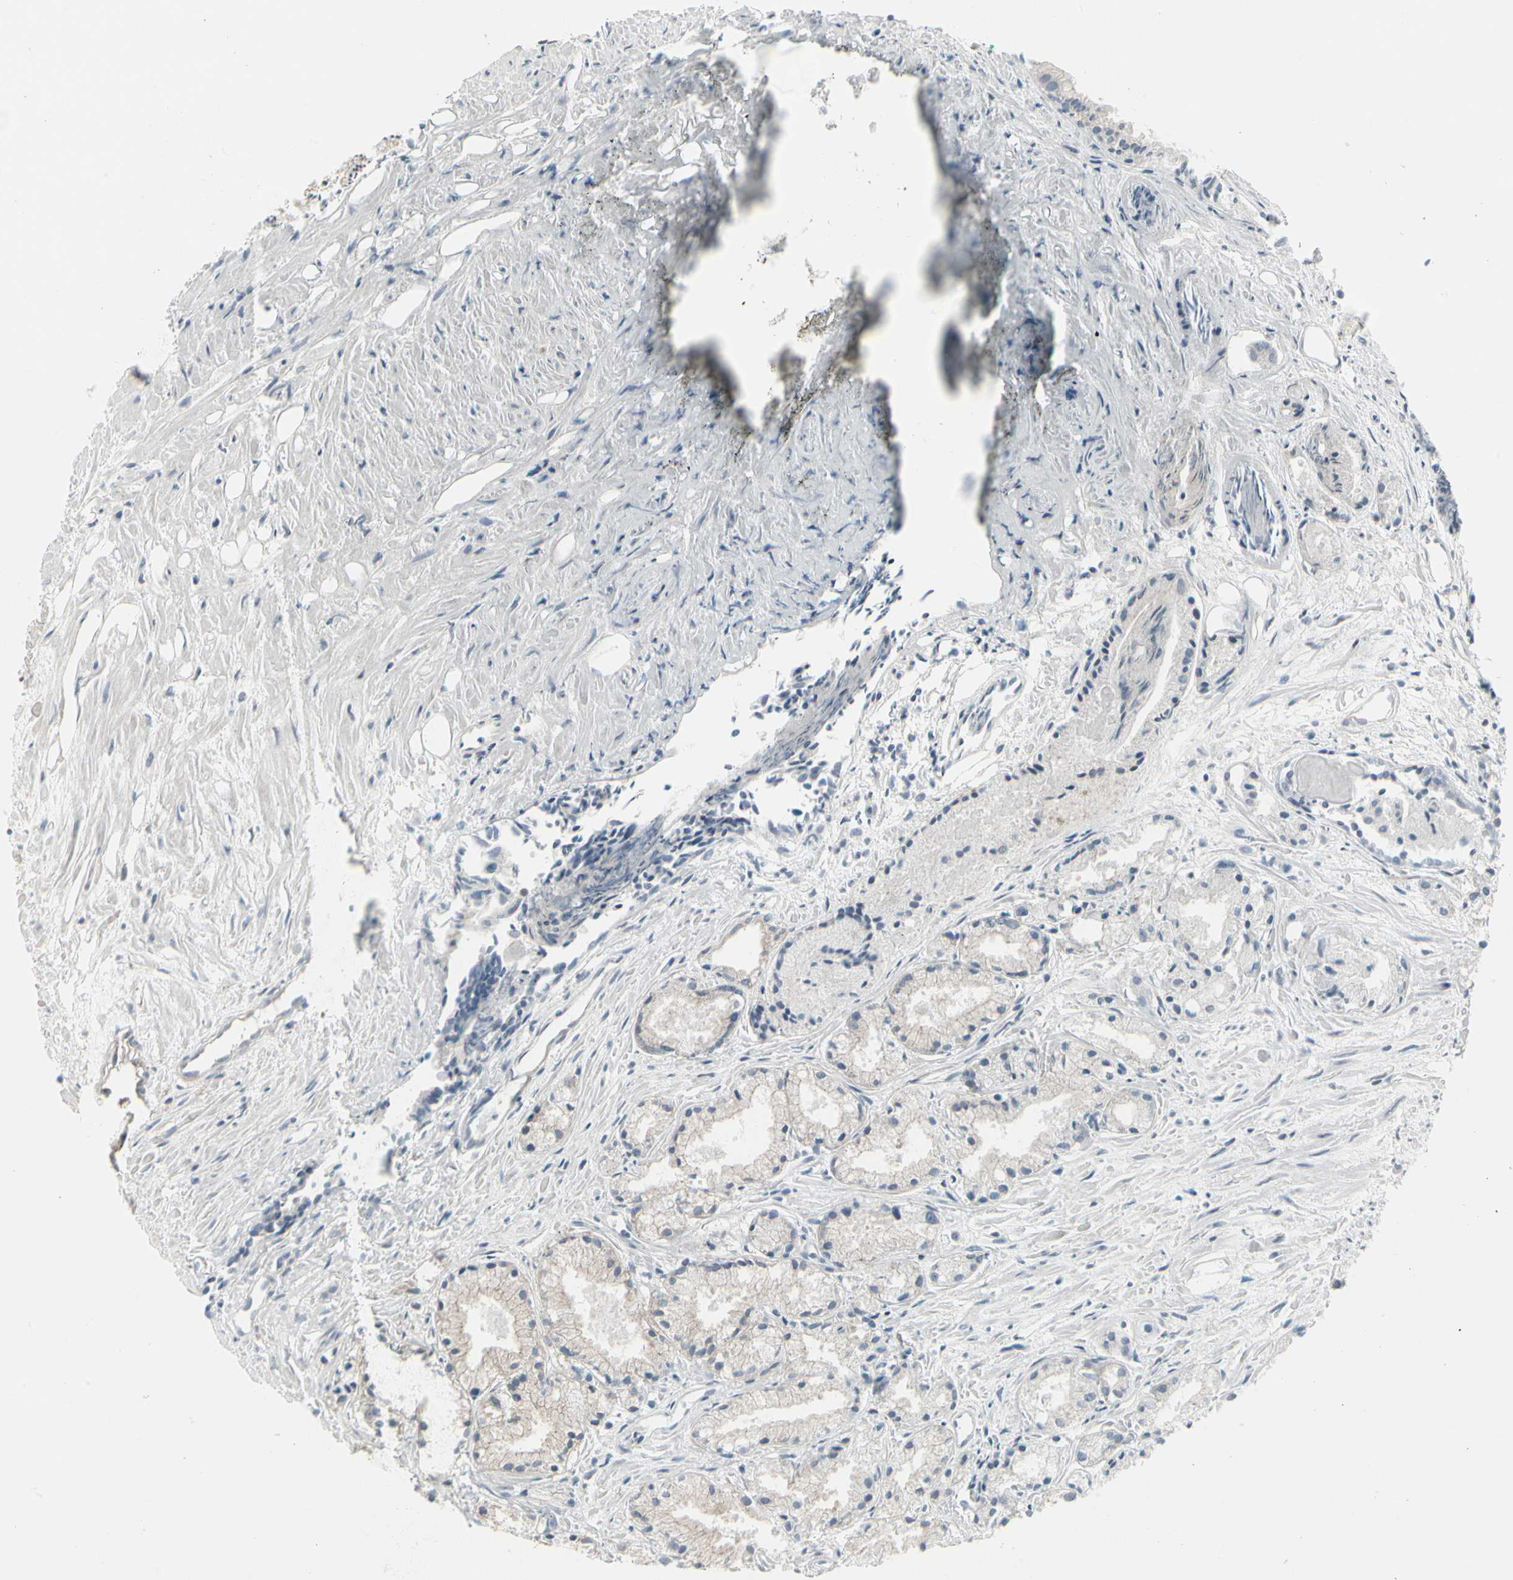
{"staining": {"intensity": "negative", "quantity": "none", "location": "none"}, "tissue": "prostate cancer", "cell_type": "Tumor cells", "image_type": "cancer", "snomed": [{"axis": "morphology", "description": "Adenocarcinoma, Low grade"}, {"axis": "topography", "description": "Prostate"}], "caption": "Tumor cells show no significant positivity in adenocarcinoma (low-grade) (prostate).", "gene": "EPS15", "patient": {"sex": "male", "age": 72}}